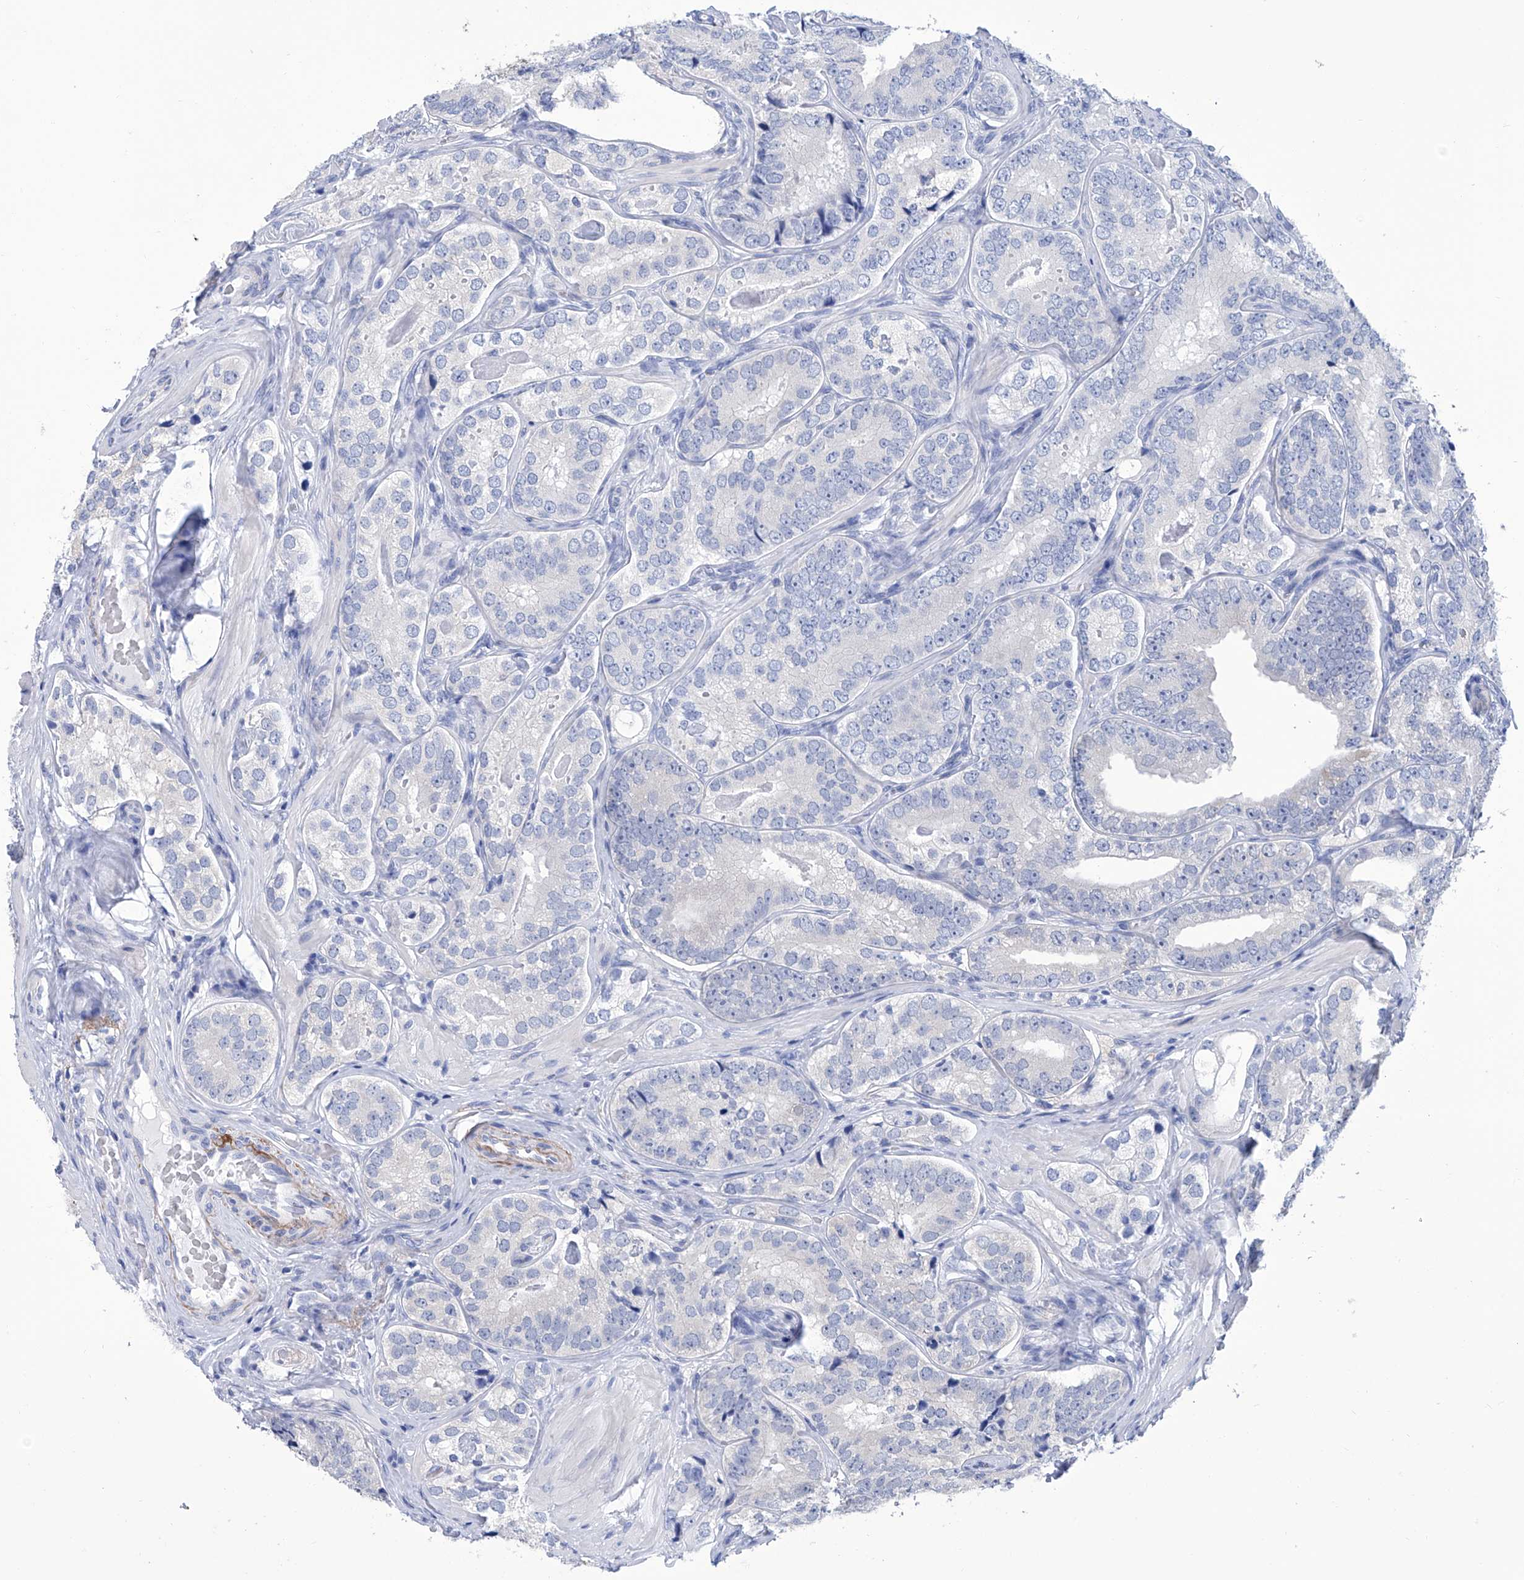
{"staining": {"intensity": "negative", "quantity": "none", "location": "none"}, "tissue": "prostate cancer", "cell_type": "Tumor cells", "image_type": "cancer", "snomed": [{"axis": "morphology", "description": "Adenocarcinoma, High grade"}, {"axis": "topography", "description": "Prostate"}], "caption": "Prostate adenocarcinoma (high-grade) stained for a protein using immunohistochemistry (IHC) exhibits no staining tumor cells.", "gene": "SMS", "patient": {"sex": "male", "age": 56}}